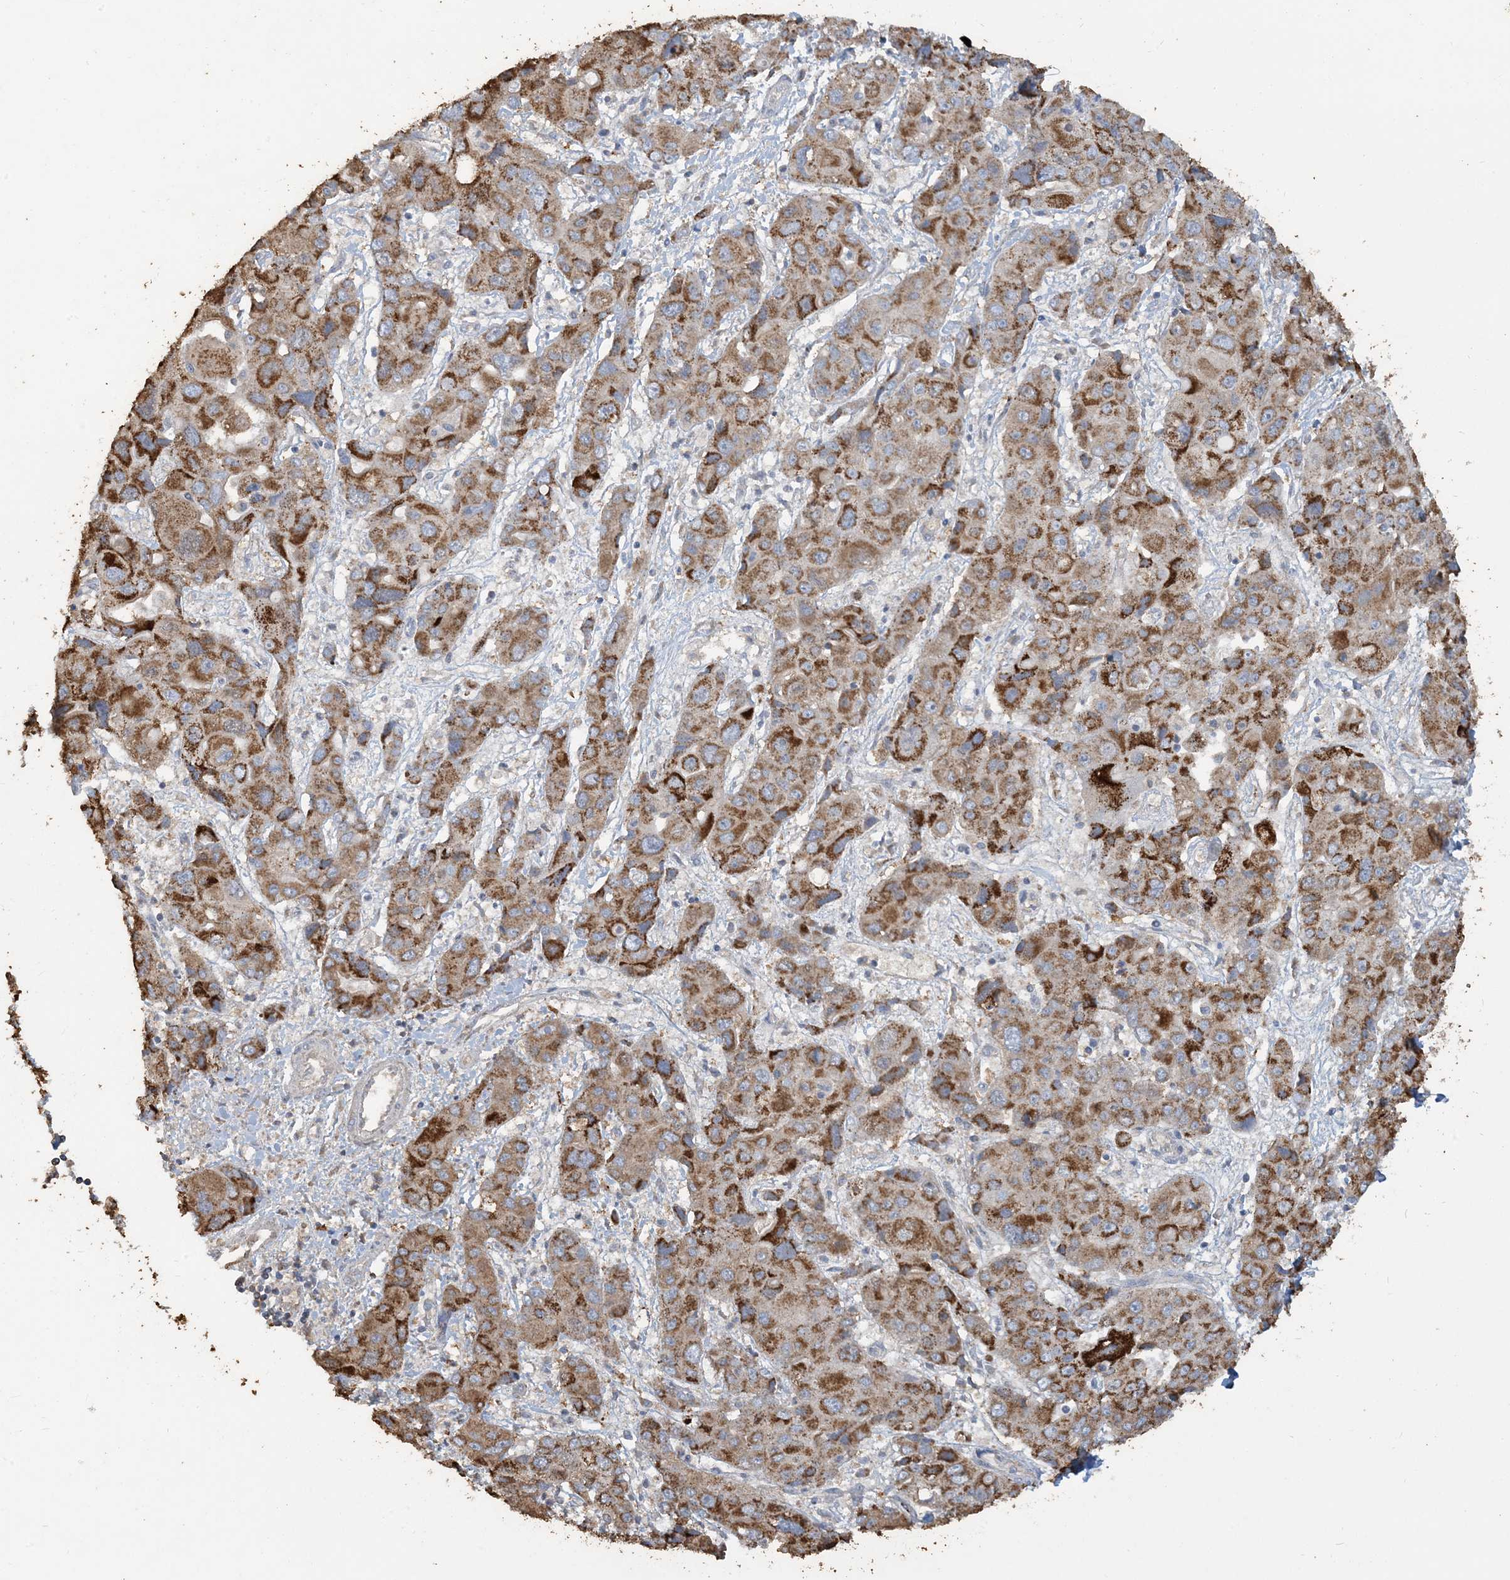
{"staining": {"intensity": "strong", "quantity": ">75%", "location": "cytoplasmic/membranous"}, "tissue": "liver cancer", "cell_type": "Tumor cells", "image_type": "cancer", "snomed": [{"axis": "morphology", "description": "Cholangiocarcinoma"}, {"axis": "topography", "description": "Liver"}], "caption": "IHC (DAB (3,3'-diaminobenzidine)) staining of liver cancer exhibits strong cytoplasmic/membranous protein staining in approximately >75% of tumor cells. Immunohistochemistry stains the protein in brown and the nuclei are stained blue.", "gene": "SFMBT2", "patient": {"sex": "male", "age": 67}}